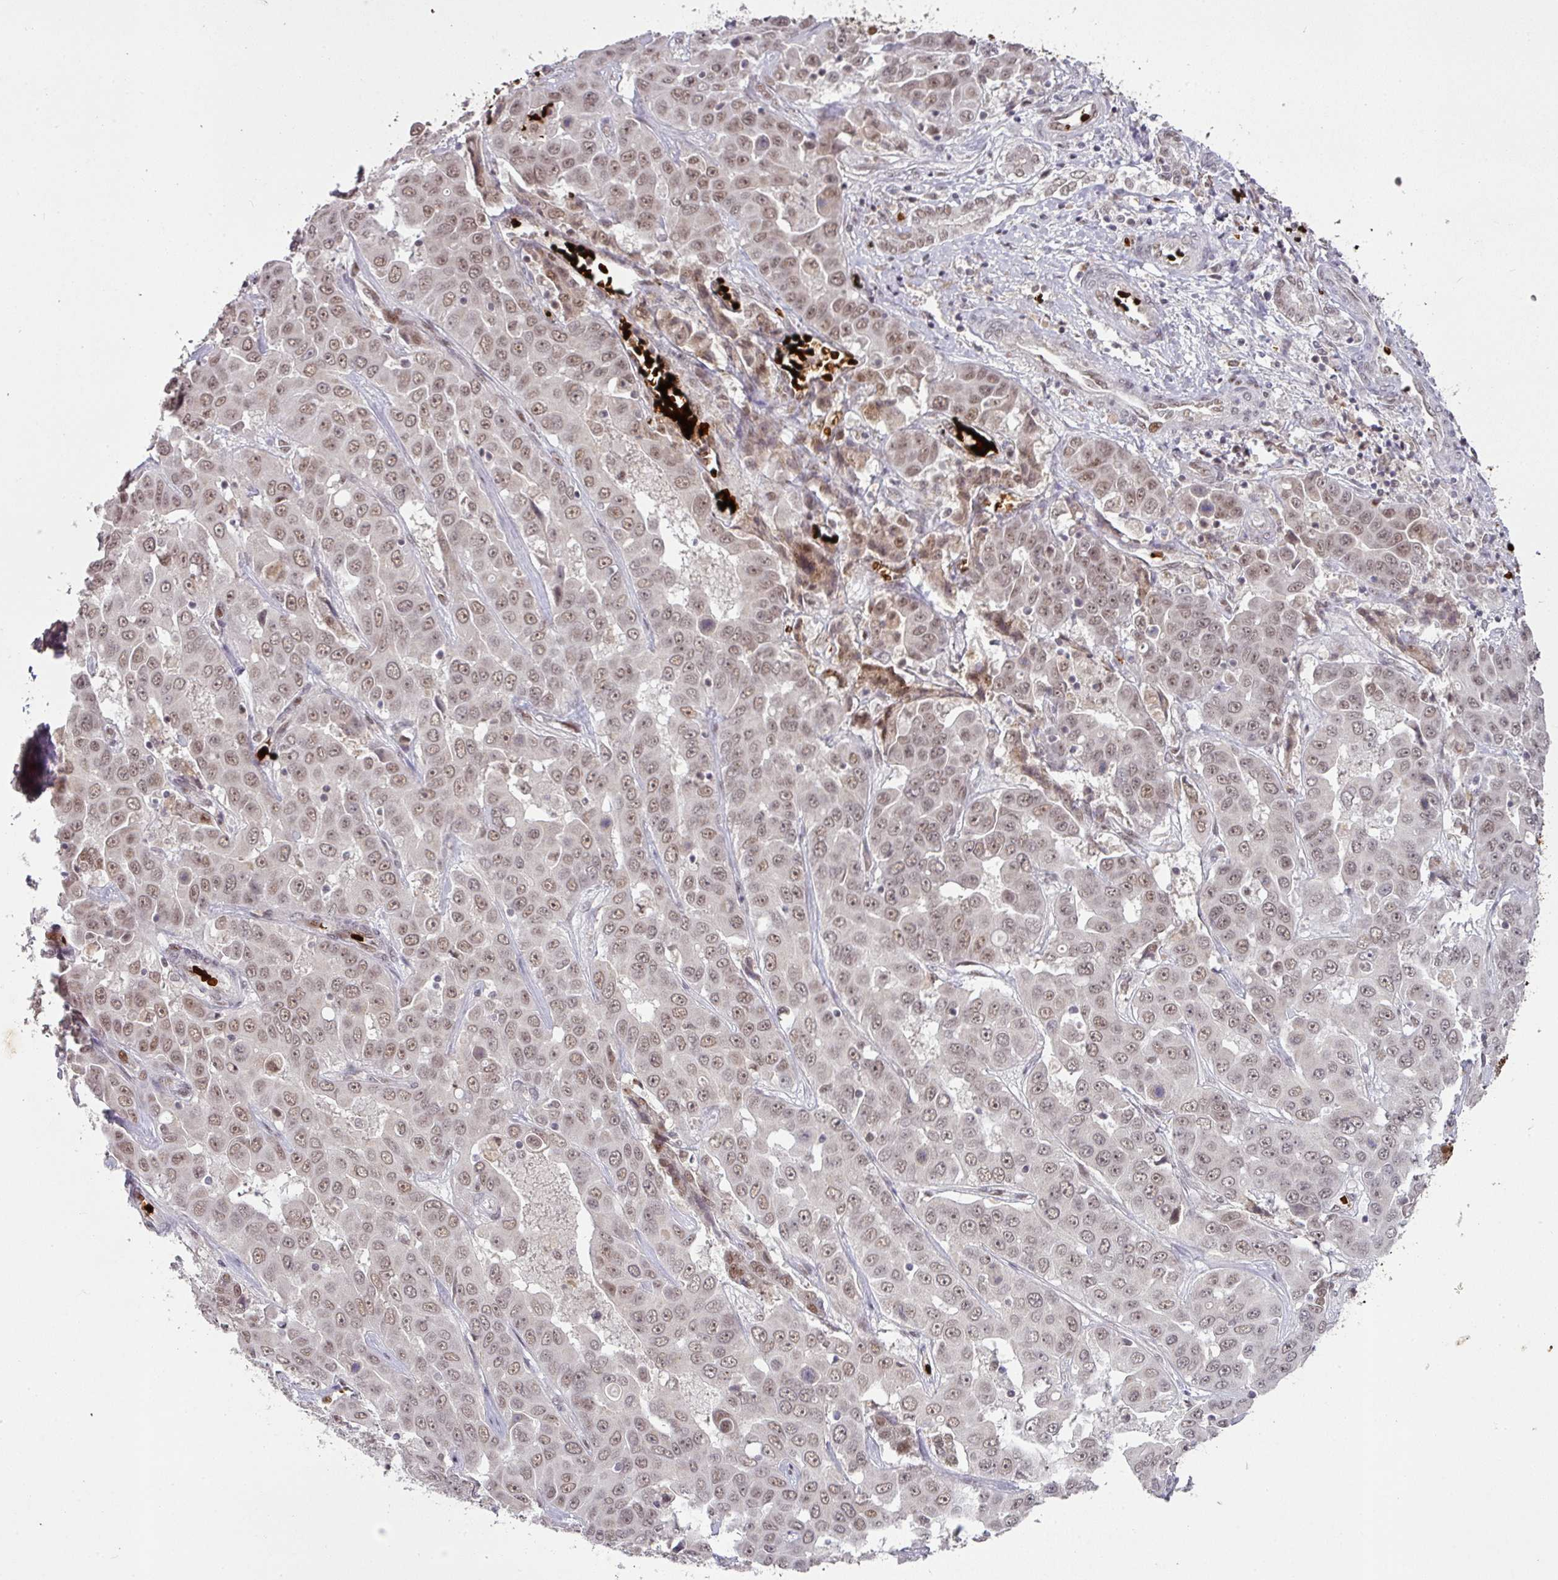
{"staining": {"intensity": "weak", "quantity": "25%-75%", "location": "nuclear"}, "tissue": "liver cancer", "cell_type": "Tumor cells", "image_type": "cancer", "snomed": [{"axis": "morphology", "description": "Cholangiocarcinoma"}, {"axis": "topography", "description": "Liver"}], "caption": "Tumor cells display weak nuclear expression in about 25%-75% of cells in liver cholangiocarcinoma.", "gene": "NEIL1", "patient": {"sex": "female", "age": 52}}